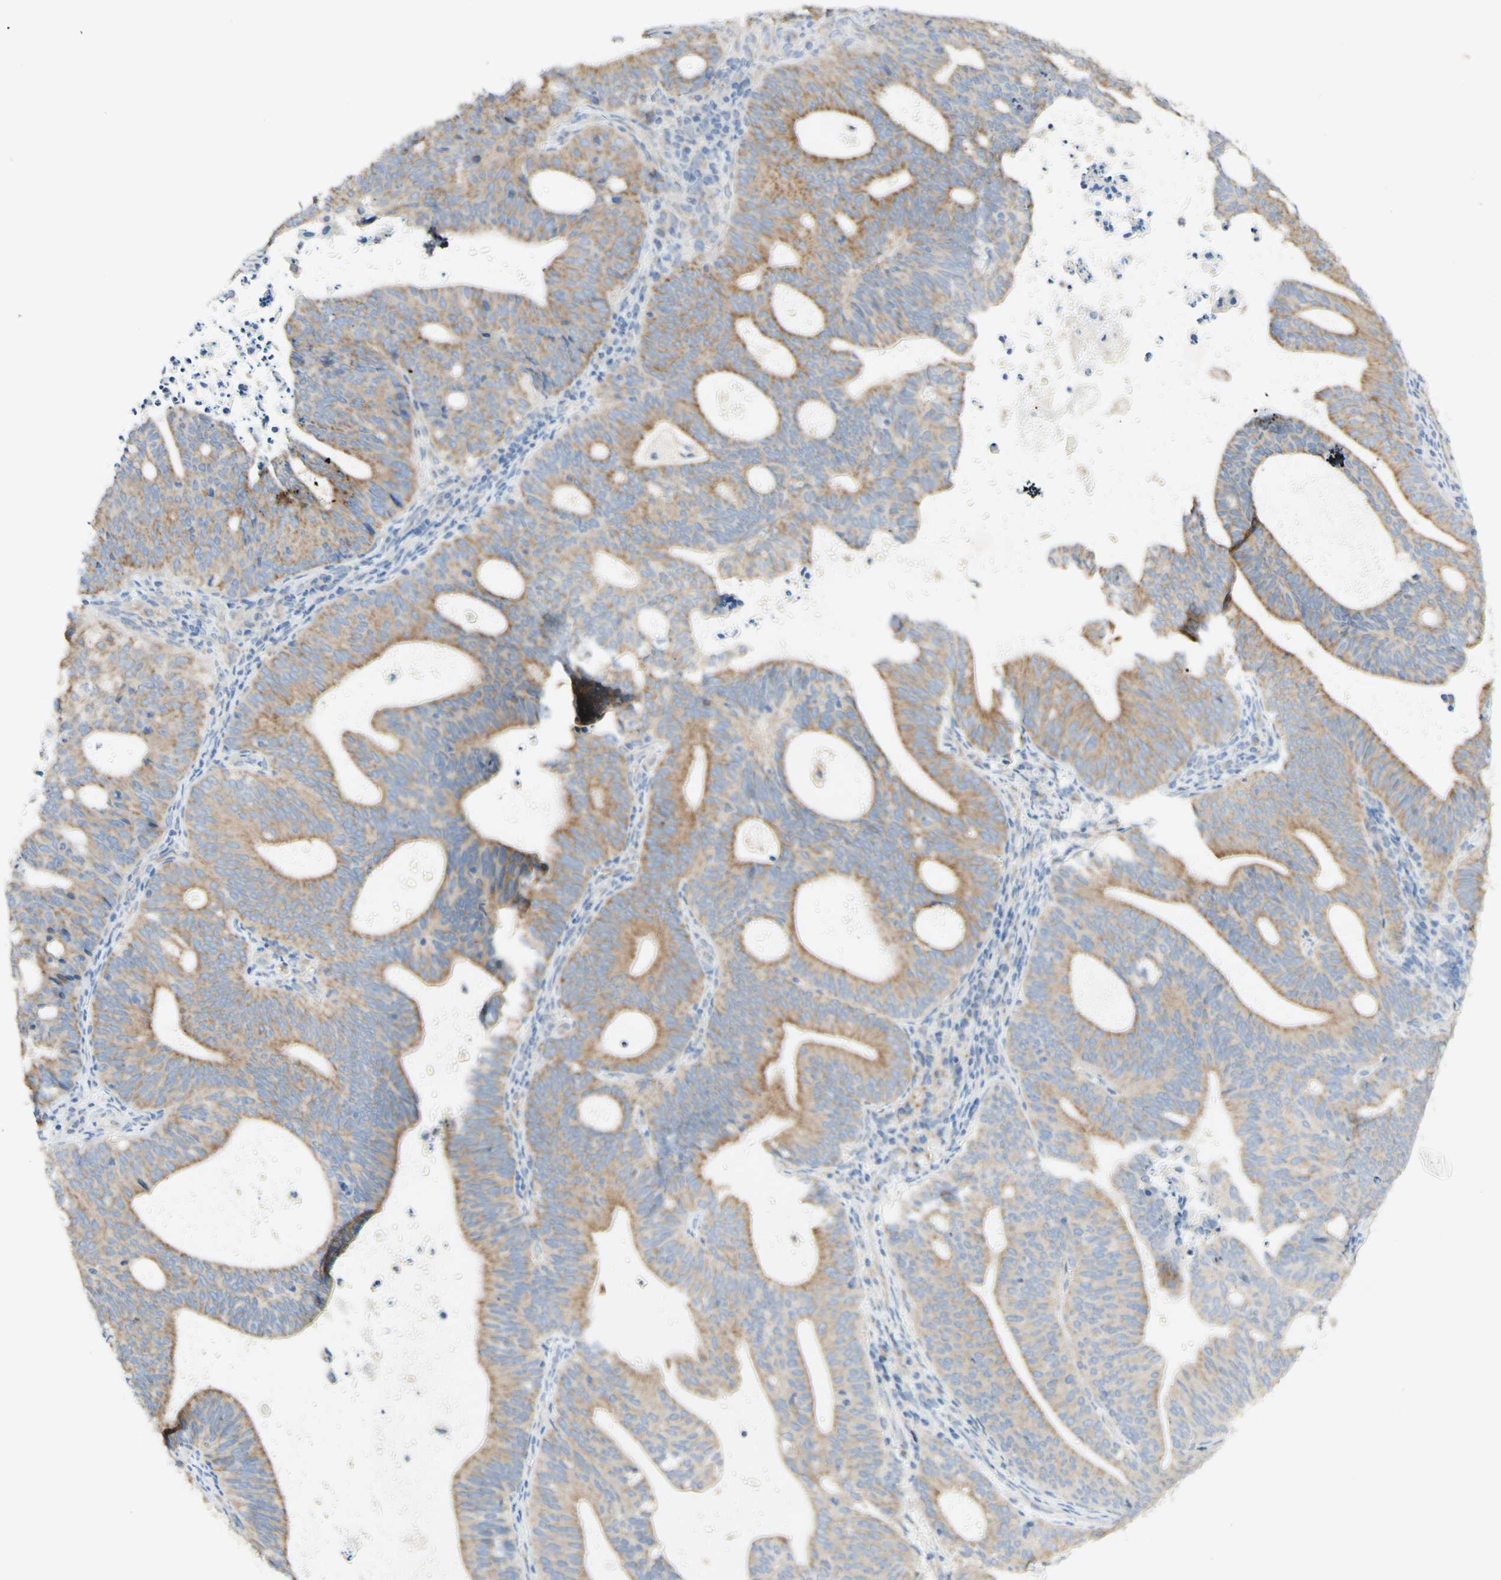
{"staining": {"intensity": "moderate", "quantity": ">75%", "location": "cytoplasmic/membranous"}, "tissue": "endometrial cancer", "cell_type": "Tumor cells", "image_type": "cancer", "snomed": [{"axis": "morphology", "description": "Adenocarcinoma, NOS"}, {"axis": "topography", "description": "Uterus"}], "caption": "Immunohistochemical staining of adenocarcinoma (endometrial) displays medium levels of moderate cytoplasmic/membranous staining in approximately >75% of tumor cells.", "gene": "ARMC10", "patient": {"sex": "female", "age": 83}}